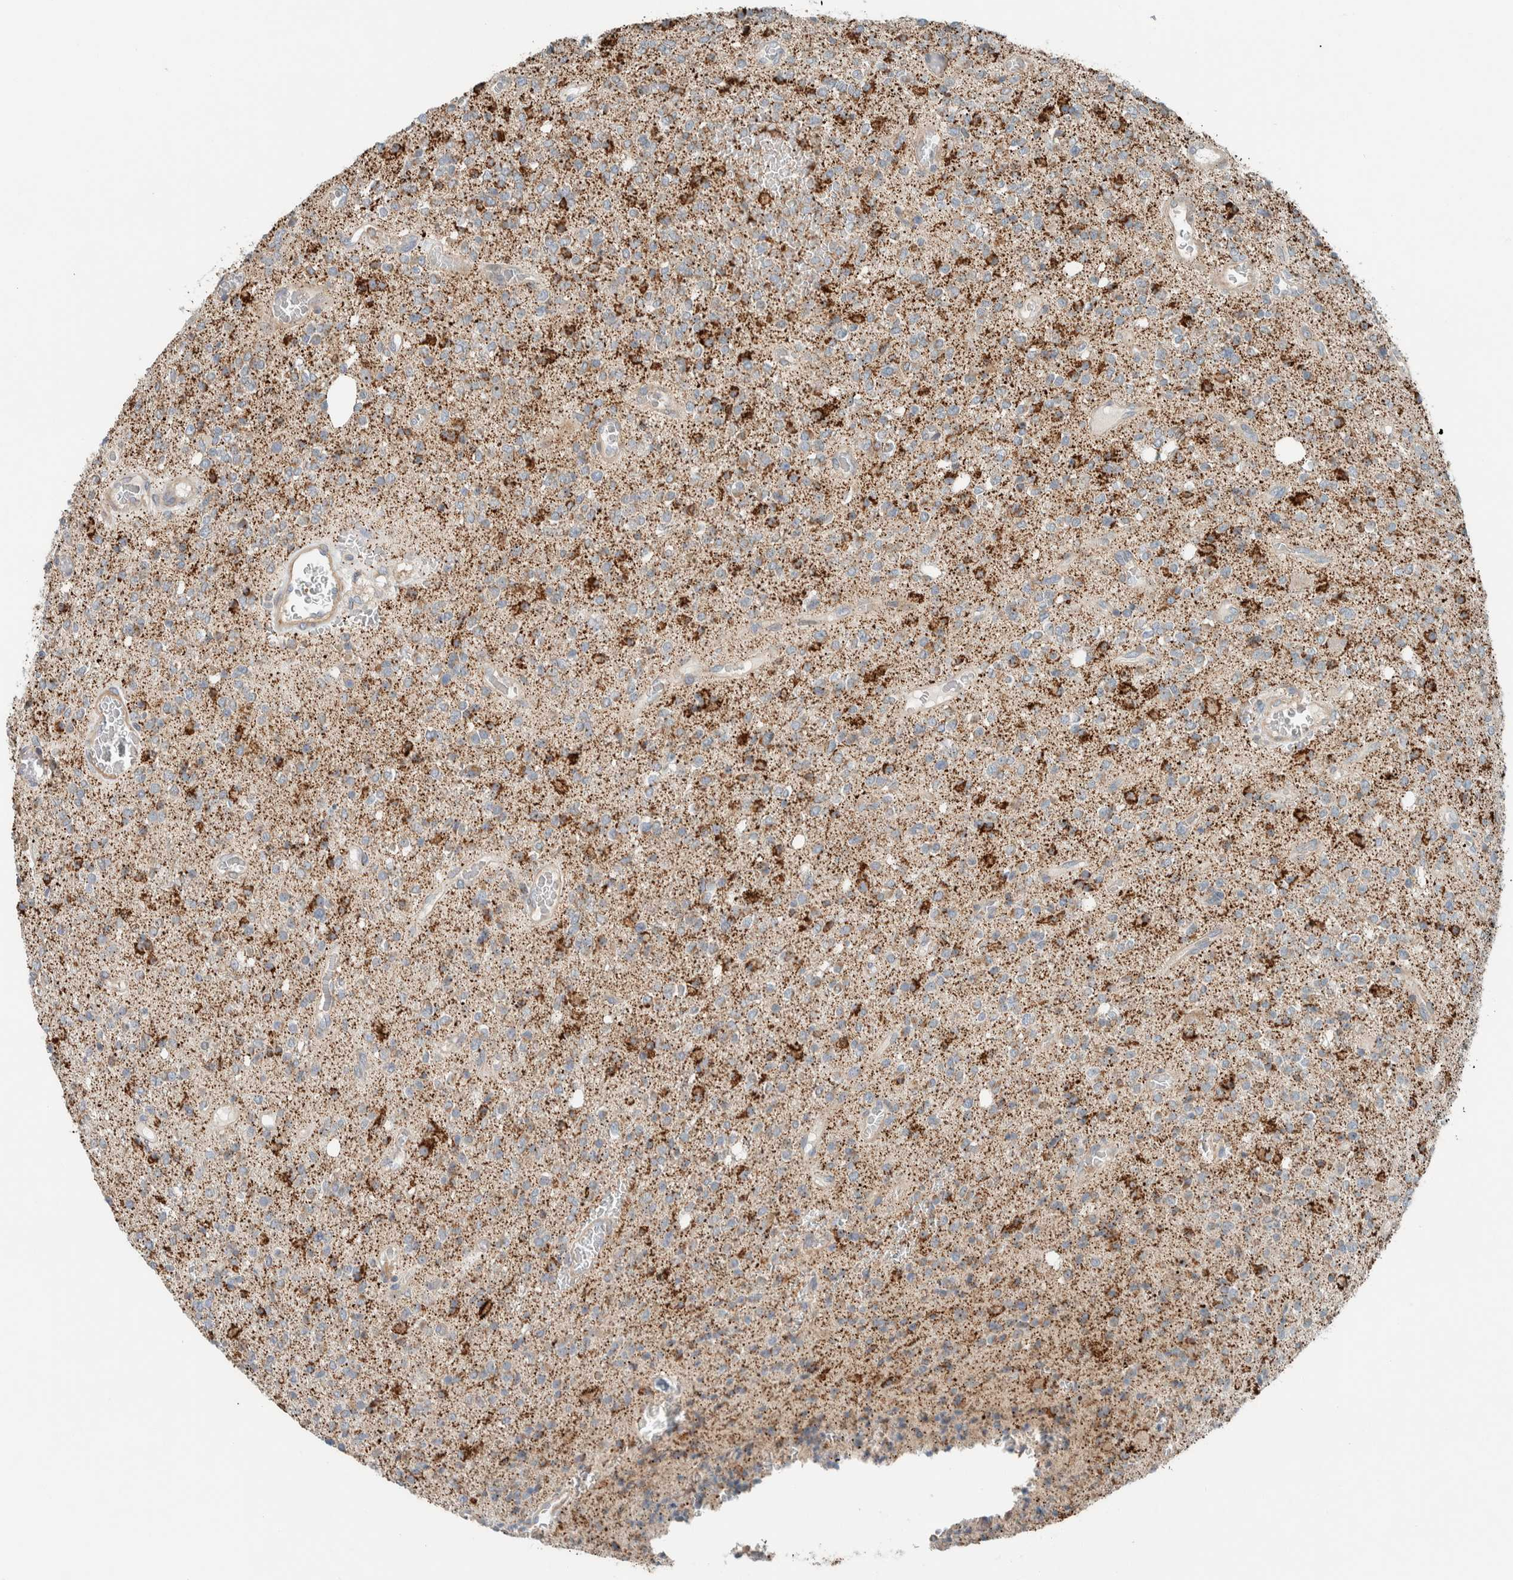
{"staining": {"intensity": "strong", "quantity": "<25%", "location": "cytoplasmic/membranous"}, "tissue": "glioma", "cell_type": "Tumor cells", "image_type": "cancer", "snomed": [{"axis": "morphology", "description": "Glioma, malignant, High grade"}, {"axis": "topography", "description": "Brain"}], "caption": "IHC histopathology image of high-grade glioma (malignant) stained for a protein (brown), which reveals medium levels of strong cytoplasmic/membranous expression in about <25% of tumor cells.", "gene": "SLFN12L", "patient": {"sex": "male", "age": 34}}